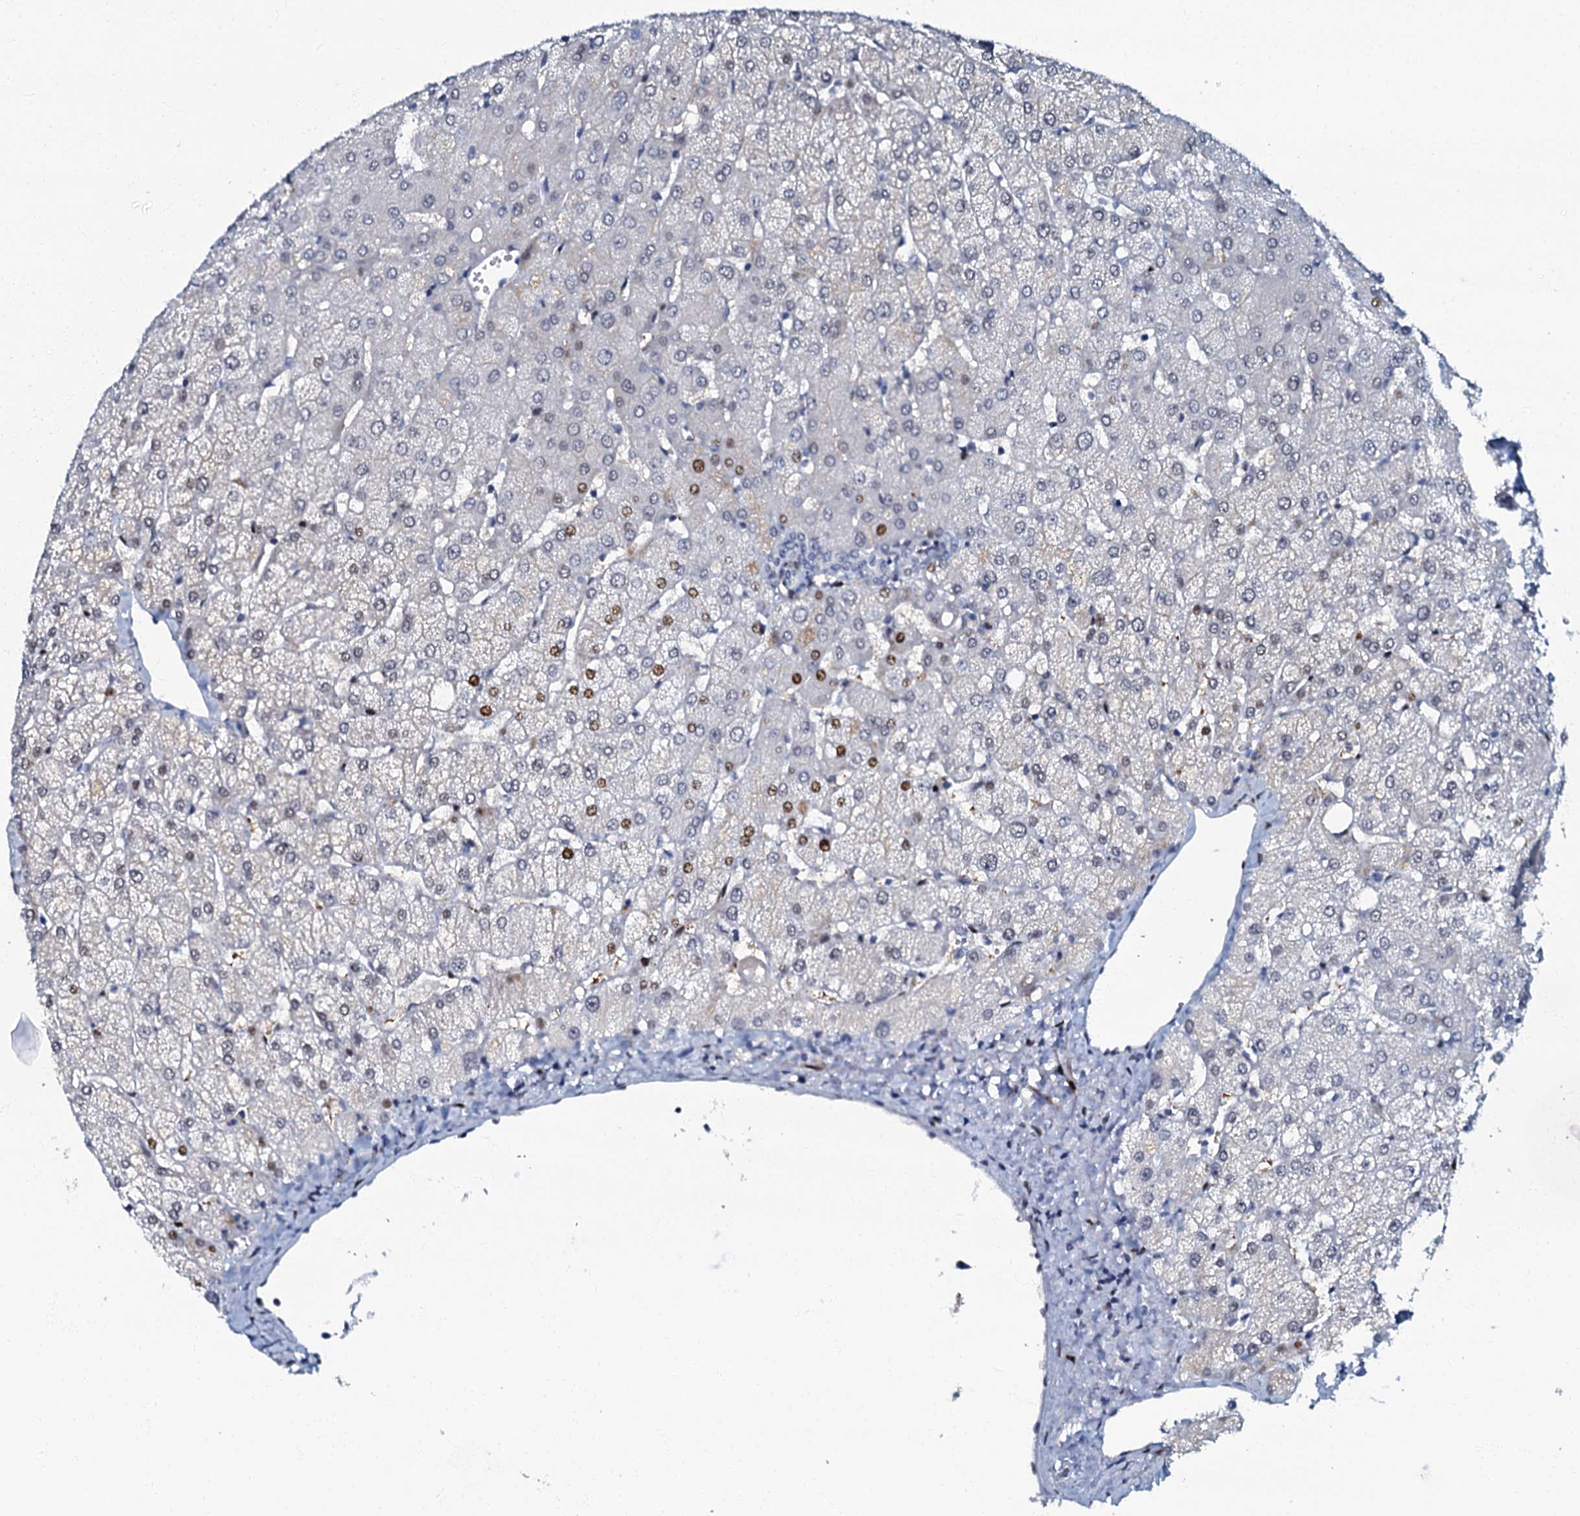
{"staining": {"intensity": "negative", "quantity": "none", "location": "none"}, "tissue": "liver", "cell_type": "Cholangiocytes", "image_type": "normal", "snomed": [{"axis": "morphology", "description": "Normal tissue, NOS"}, {"axis": "topography", "description": "Liver"}], "caption": "Image shows no significant protein expression in cholangiocytes of unremarkable liver.", "gene": "MFSD5", "patient": {"sex": "female", "age": 54}}